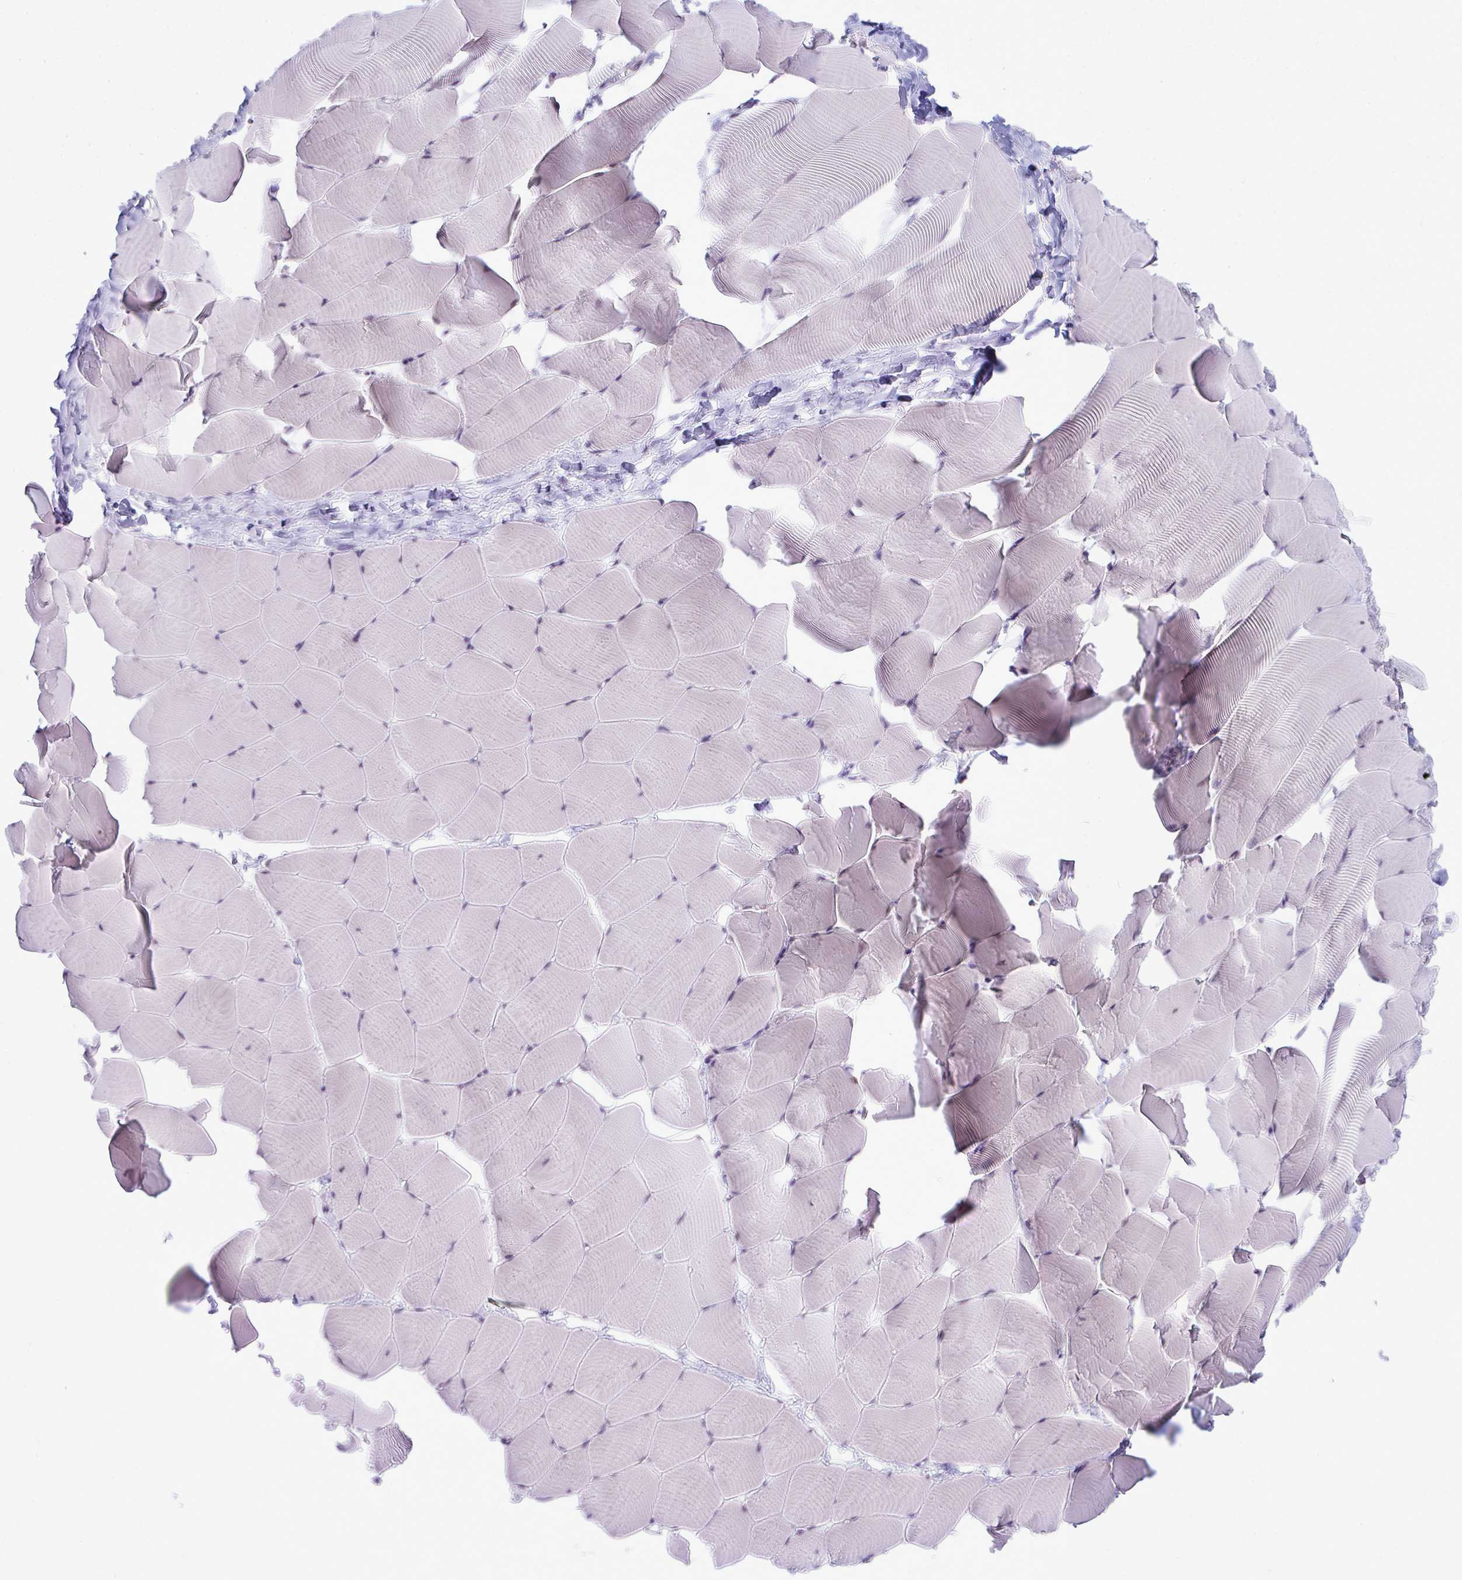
{"staining": {"intensity": "negative", "quantity": "none", "location": "none"}, "tissue": "skeletal muscle", "cell_type": "Myocytes", "image_type": "normal", "snomed": [{"axis": "morphology", "description": "Normal tissue, NOS"}, {"axis": "topography", "description": "Skeletal muscle"}], "caption": "Micrograph shows no significant protein positivity in myocytes of unremarkable skeletal muscle.", "gene": "MAF1", "patient": {"sex": "male", "age": 25}}